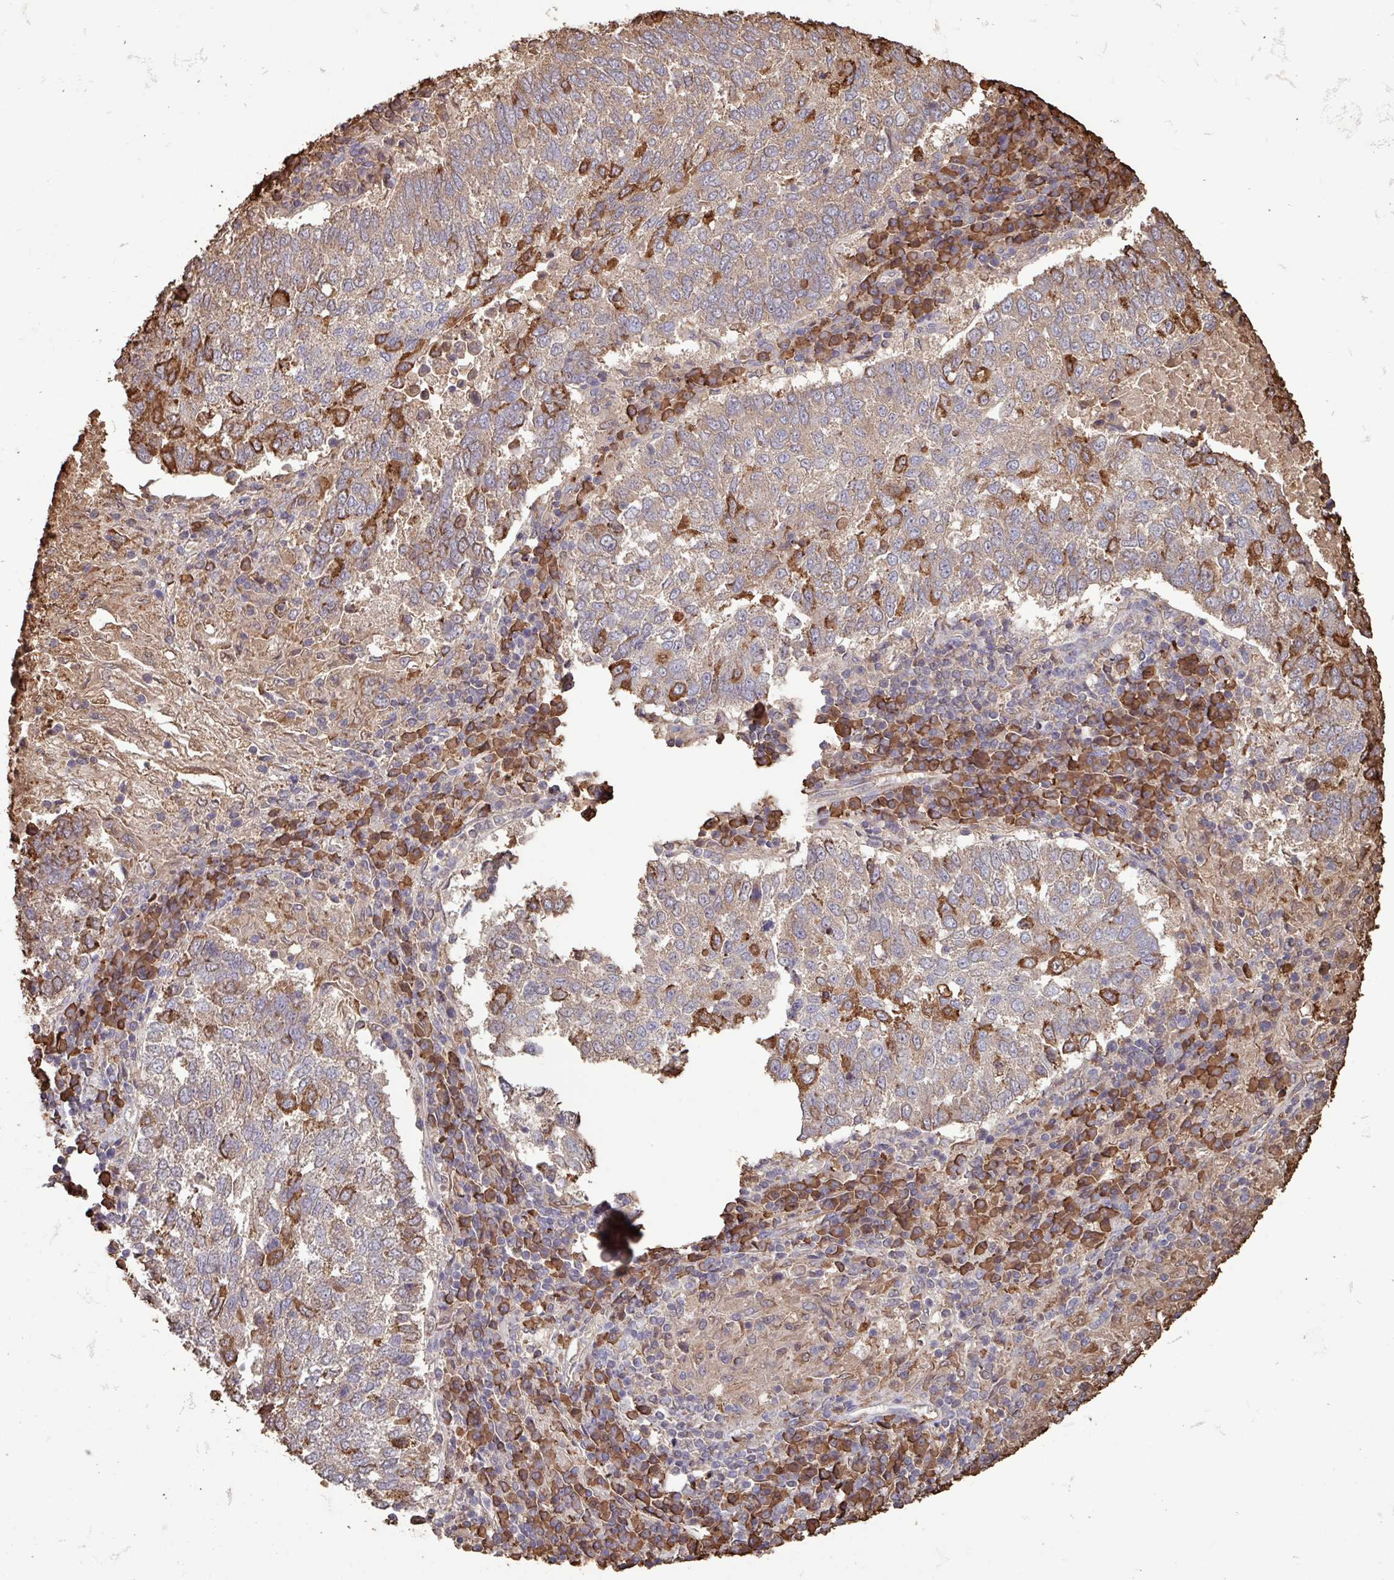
{"staining": {"intensity": "strong", "quantity": "<25%", "location": "cytoplasmic/membranous"}, "tissue": "lung cancer", "cell_type": "Tumor cells", "image_type": "cancer", "snomed": [{"axis": "morphology", "description": "Squamous cell carcinoma, NOS"}, {"axis": "topography", "description": "Lung"}], "caption": "The micrograph reveals a brown stain indicating the presence of a protein in the cytoplasmic/membranous of tumor cells in squamous cell carcinoma (lung).", "gene": "CAMK2B", "patient": {"sex": "male", "age": 73}}